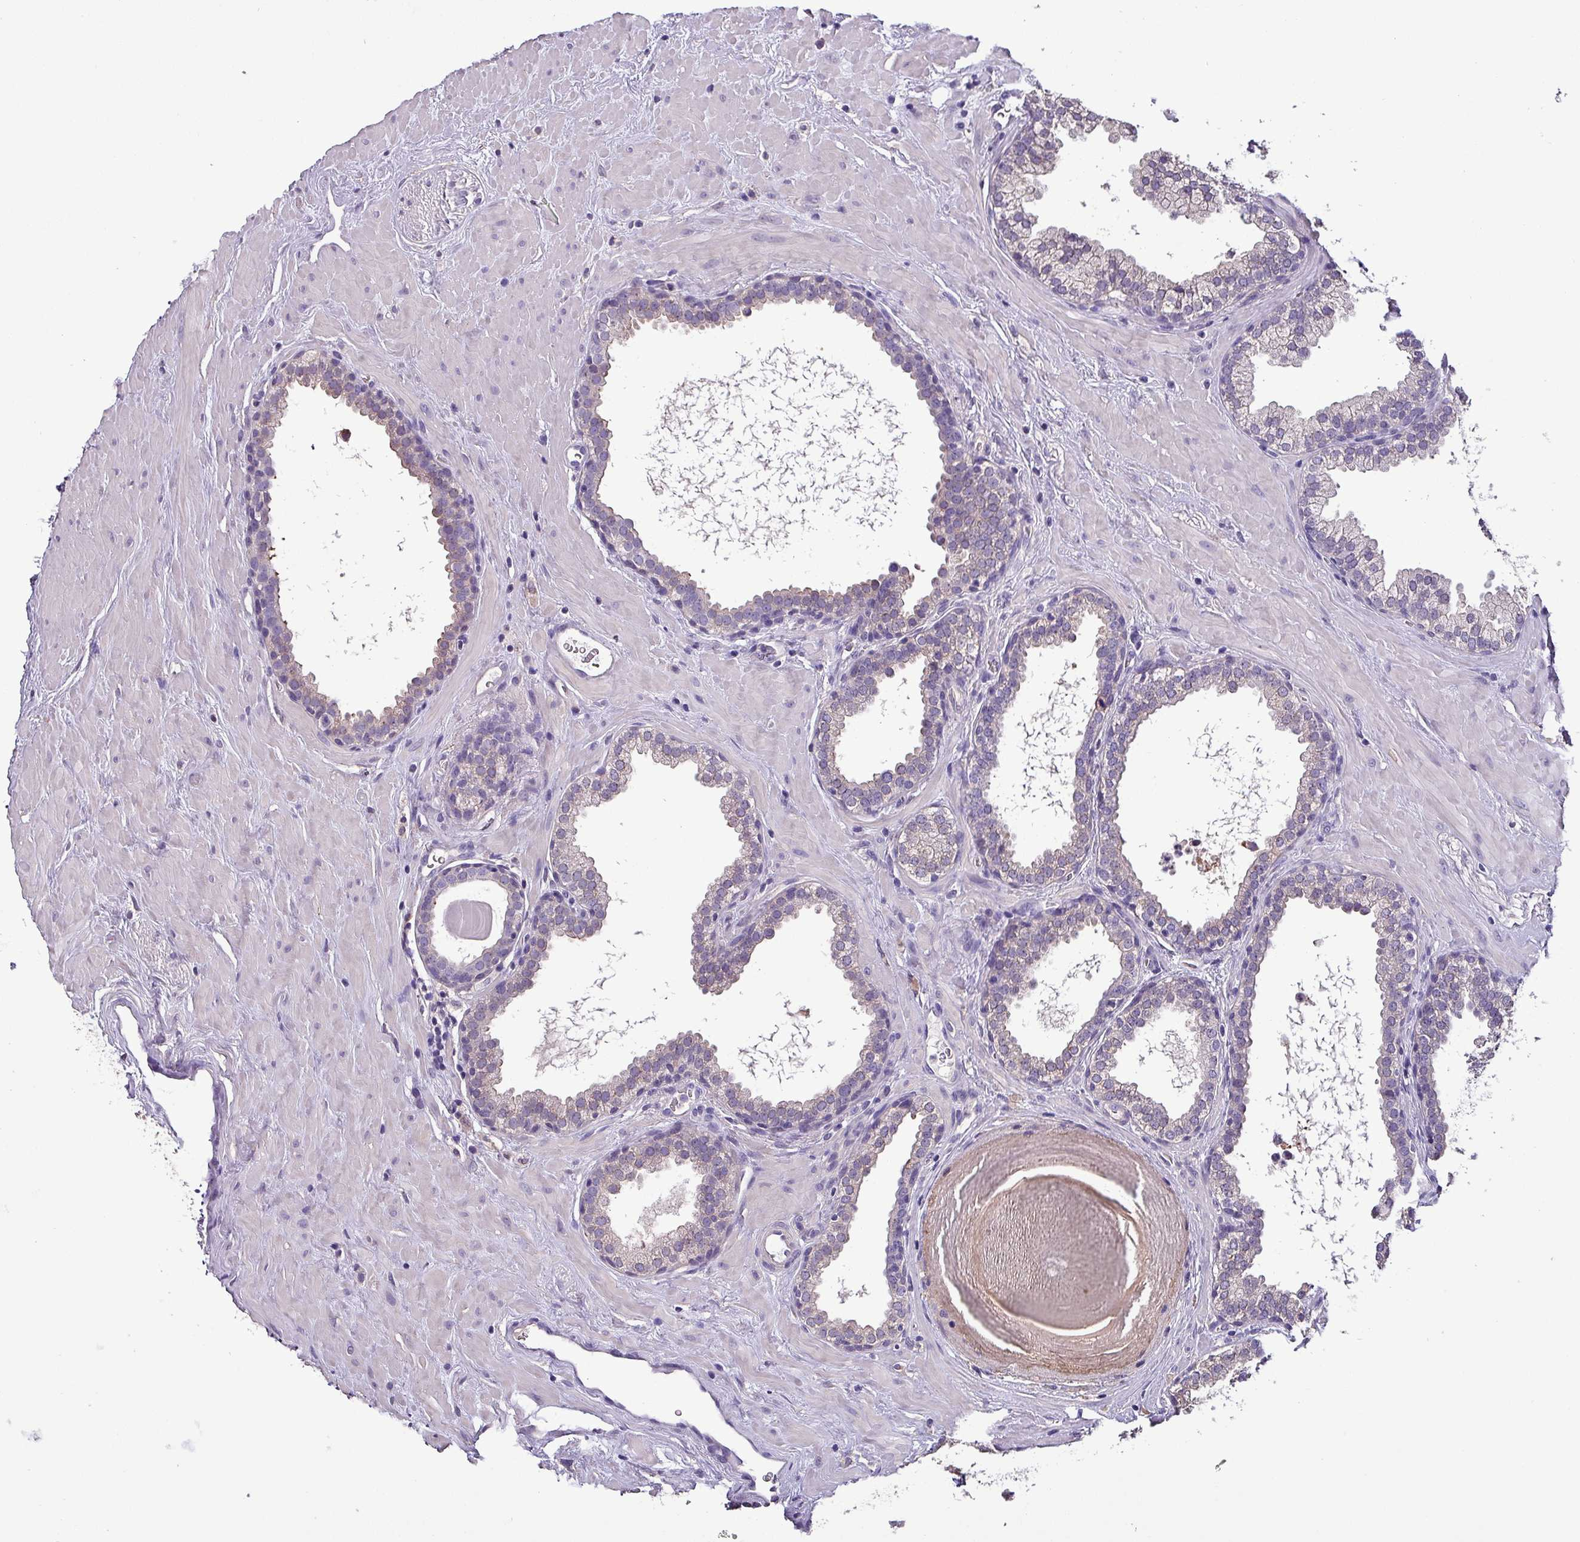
{"staining": {"intensity": "weak", "quantity": "25%-75%", "location": "cytoplasmic/membranous"}, "tissue": "prostate", "cell_type": "Glandular cells", "image_type": "normal", "snomed": [{"axis": "morphology", "description": "Normal tissue, NOS"}, {"axis": "topography", "description": "Prostate"}], "caption": "A micrograph of human prostate stained for a protein exhibits weak cytoplasmic/membranous brown staining in glandular cells. Using DAB (3,3'-diaminobenzidine) (brown) and hematoxylin (blue) stains, captured at high magnification using brightfield microscopy.", "gene": "HTRA4", "patient": {"sex": "male", "age": 51}}